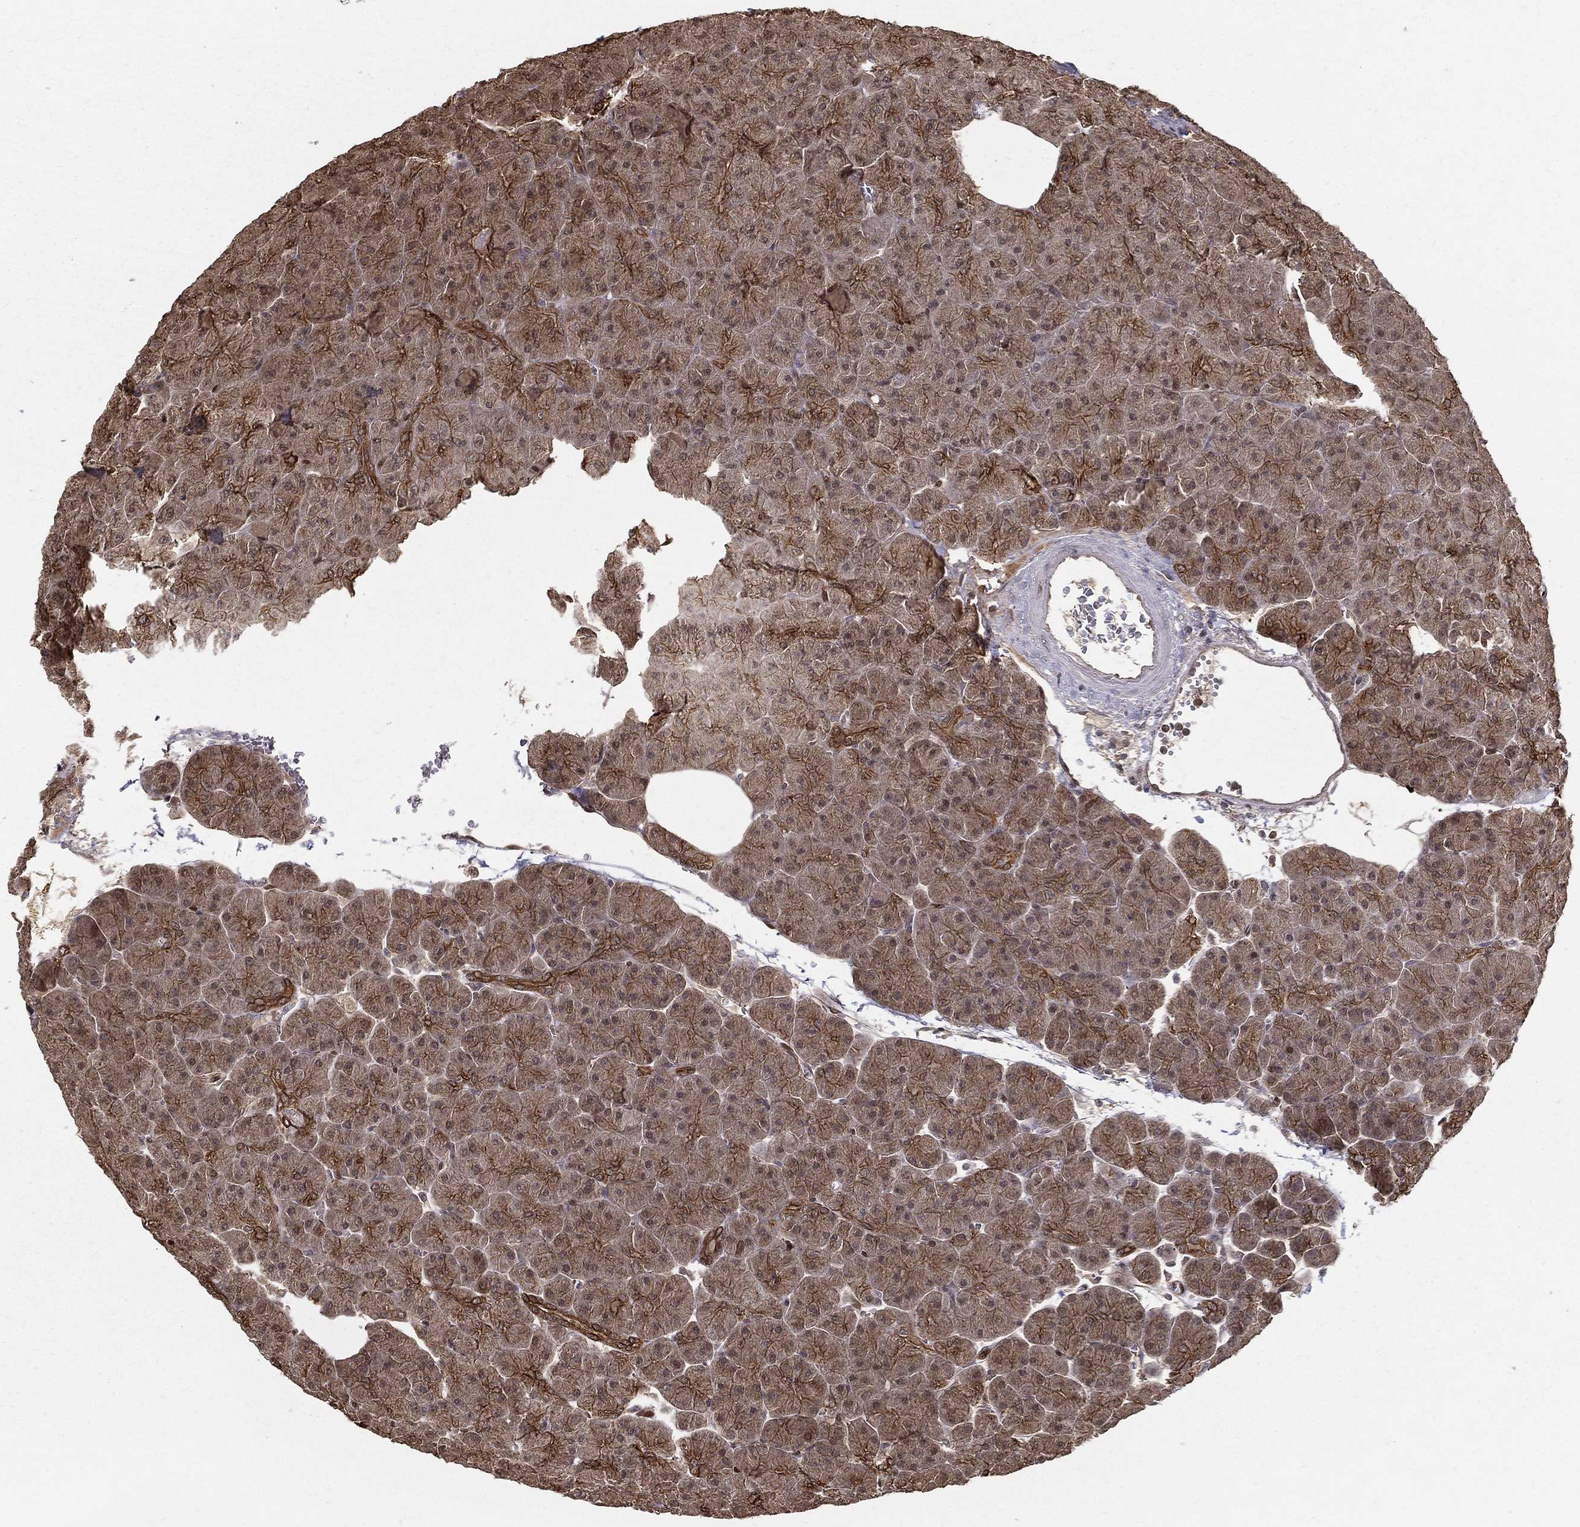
{"staining": {"intensity": "moderate", "quantity": ">75%", "location": "cytoplasmic/membranous"}, "tissue": "pancreas", "cell_type": "Exocrine glandular cells", "image_type": "normal", "snomed": [{"axis": "morphology", "description": "Normal tissue, NOS"}, {"axis": "topography", "description": "Pancreas"}], "caption": "An image of pancreas stained for a protein displays moderate cytoplasmic/membranous brown staining in exocrine glandular cells.", "gene": "SLC6A6", "patient": {"sex": "male", "age": 61}}